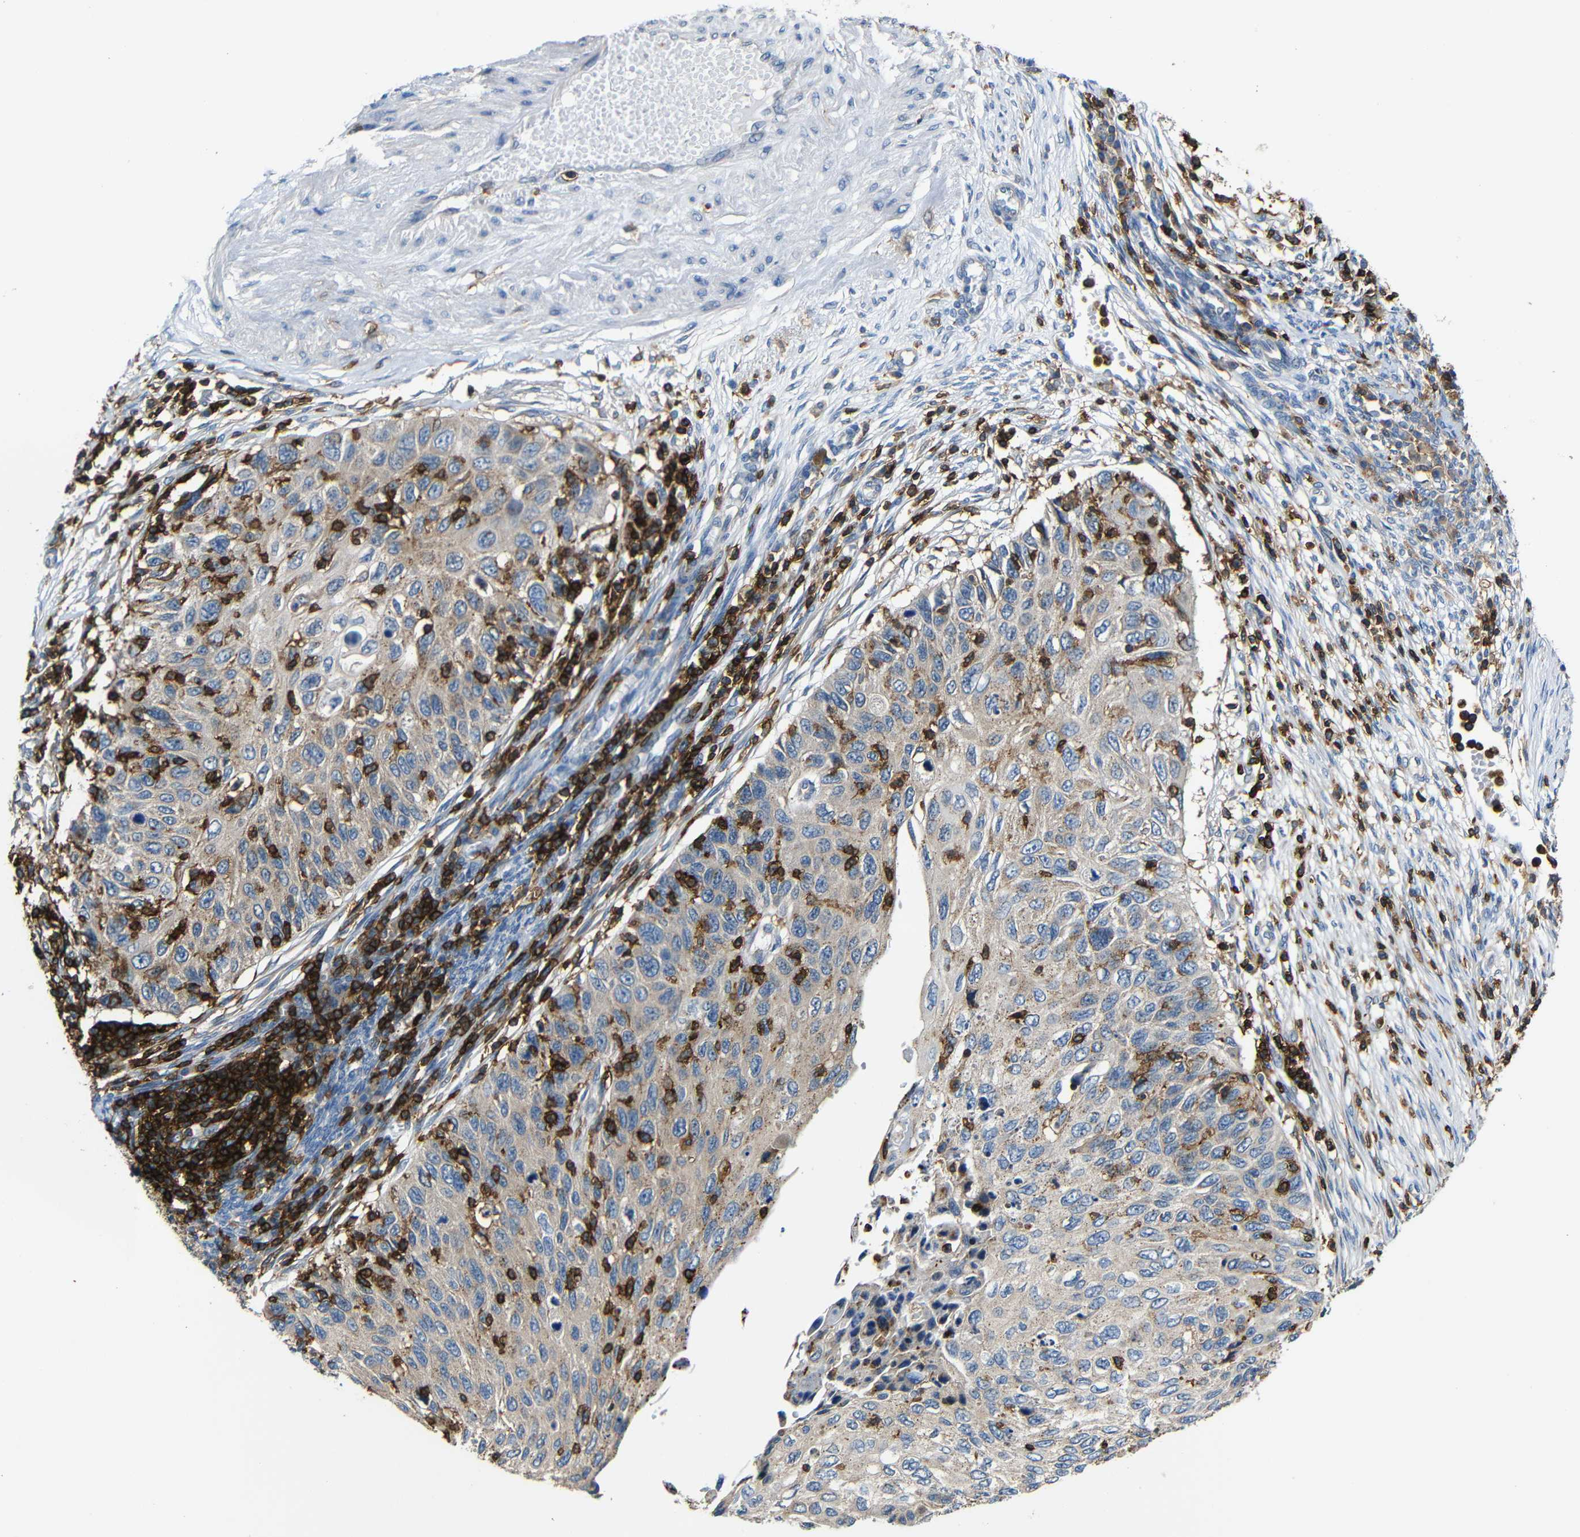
{"staining": {"intensity": "weak", "quantity": ">75%", "location": "cytoplasmic/membranous"}, "tissue": "cervical cancer", "cell_type": "Tumor cells", "image_type": "cancer", "snomed": [{"axis": "morphology", "description": "Squamous cell carcinoma, NOS"}, {"axis": "topography", "description": "Cervix"}], "caption": "Protein expression analysis of cervical cancer (squamous cell carcinoma) exhibits weak cytoplasmic/membranous positivity in approximately >75% of tumor cells.", "gene": "P2RY12", "patient": {"sex": "female", "age": 70}}